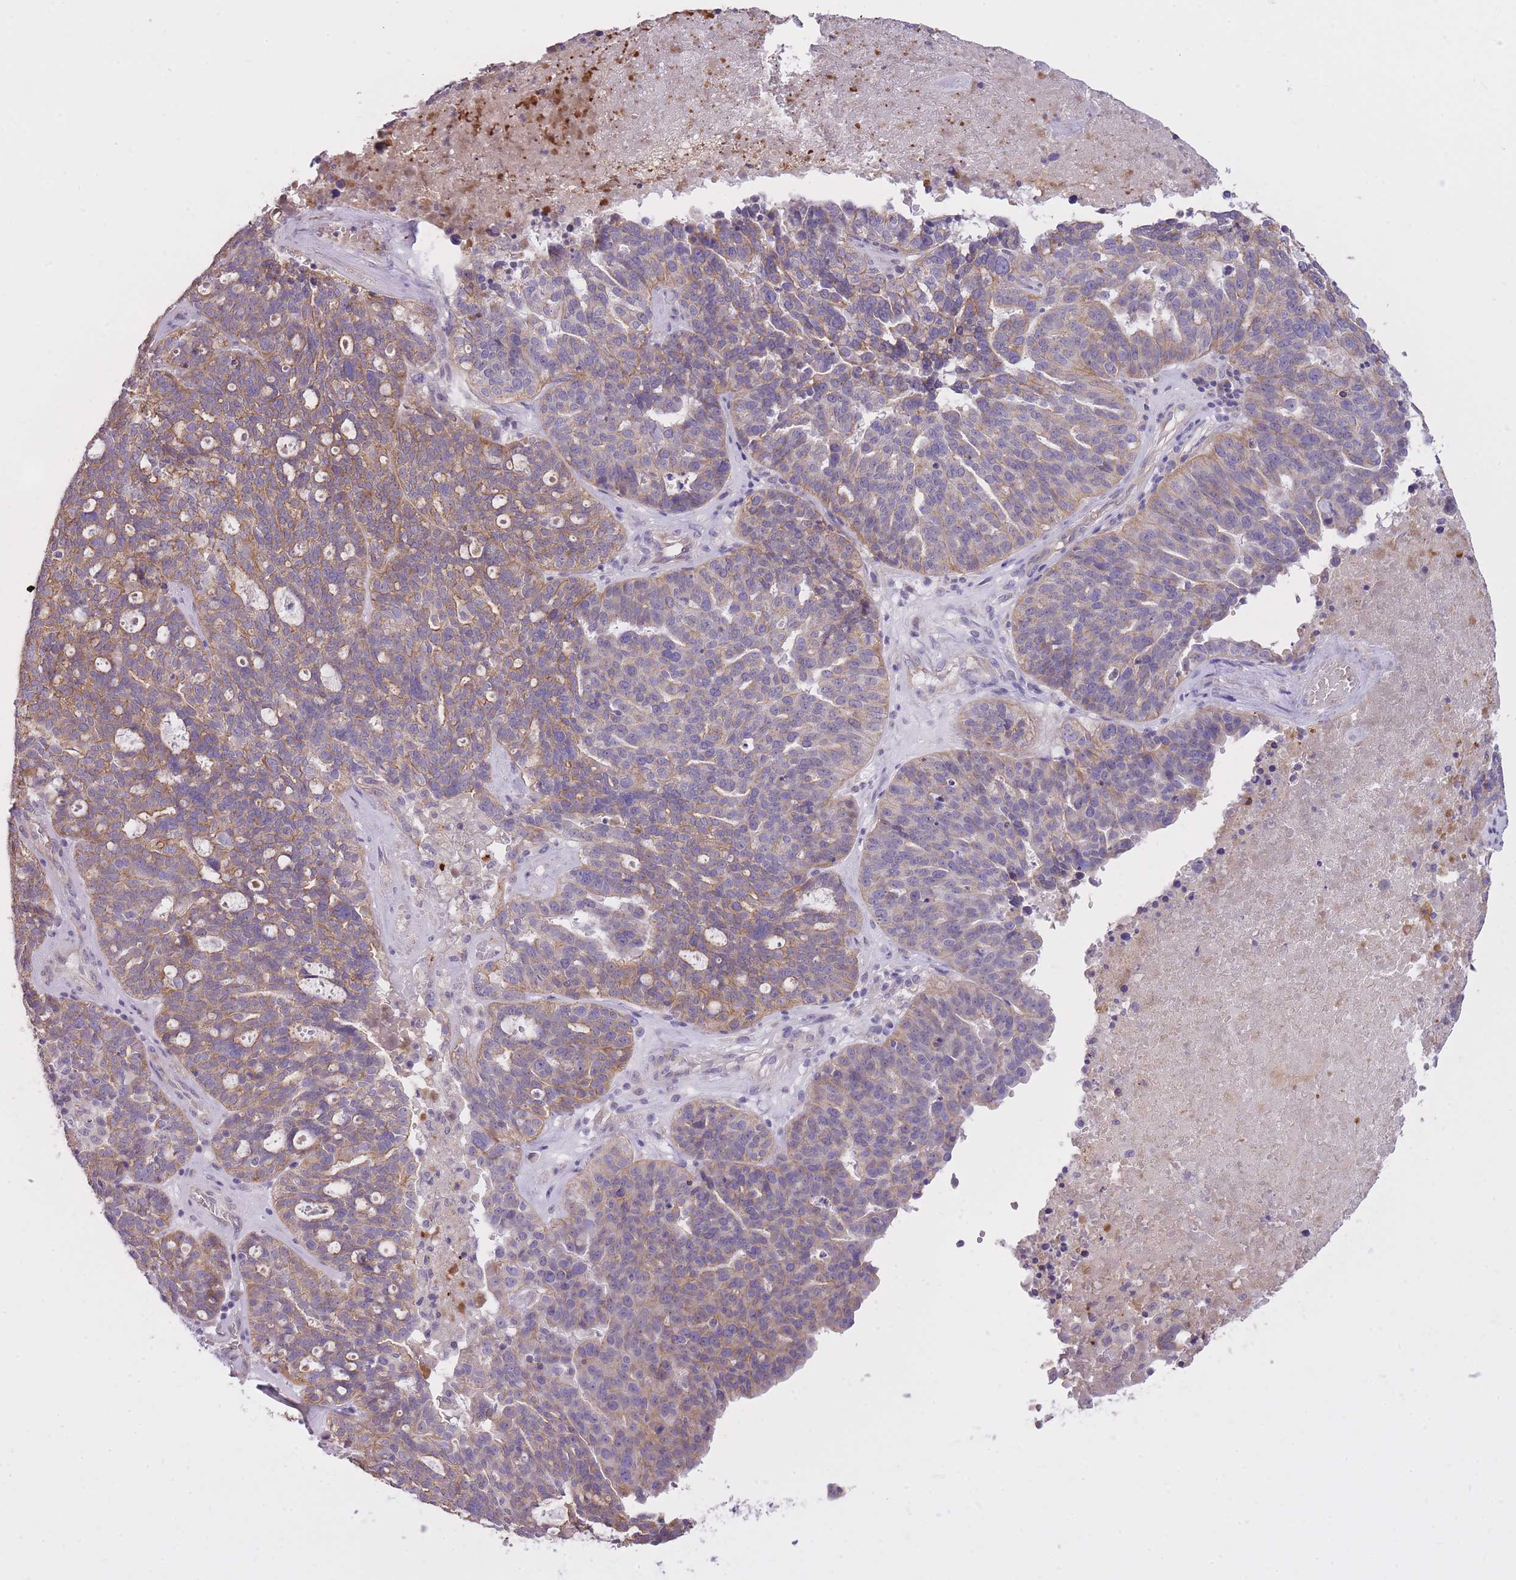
{"staining": {"intensity": "moderate", "quantity": "25%-75%", "location": "cytoplasmic/membranous"}, "tissue": "ovarian cancer", "cell_type": "Tumor cells", "image_type": "cancer", "snomed": [{"axis": "morphology", "description": "Cystadenocarcinoma, serous, NOS"}, {"axis": "topography", "description": "Ovary"}], "caption": "Ovarian cancer (serous cystadenocarcinoma) stained with IHC shows moderate cytoplasmic/membranous positivity in approximately 25%-75% of tumor cells.", "gene": "REV1", "patient": {"sex": "female", "age": 59}}